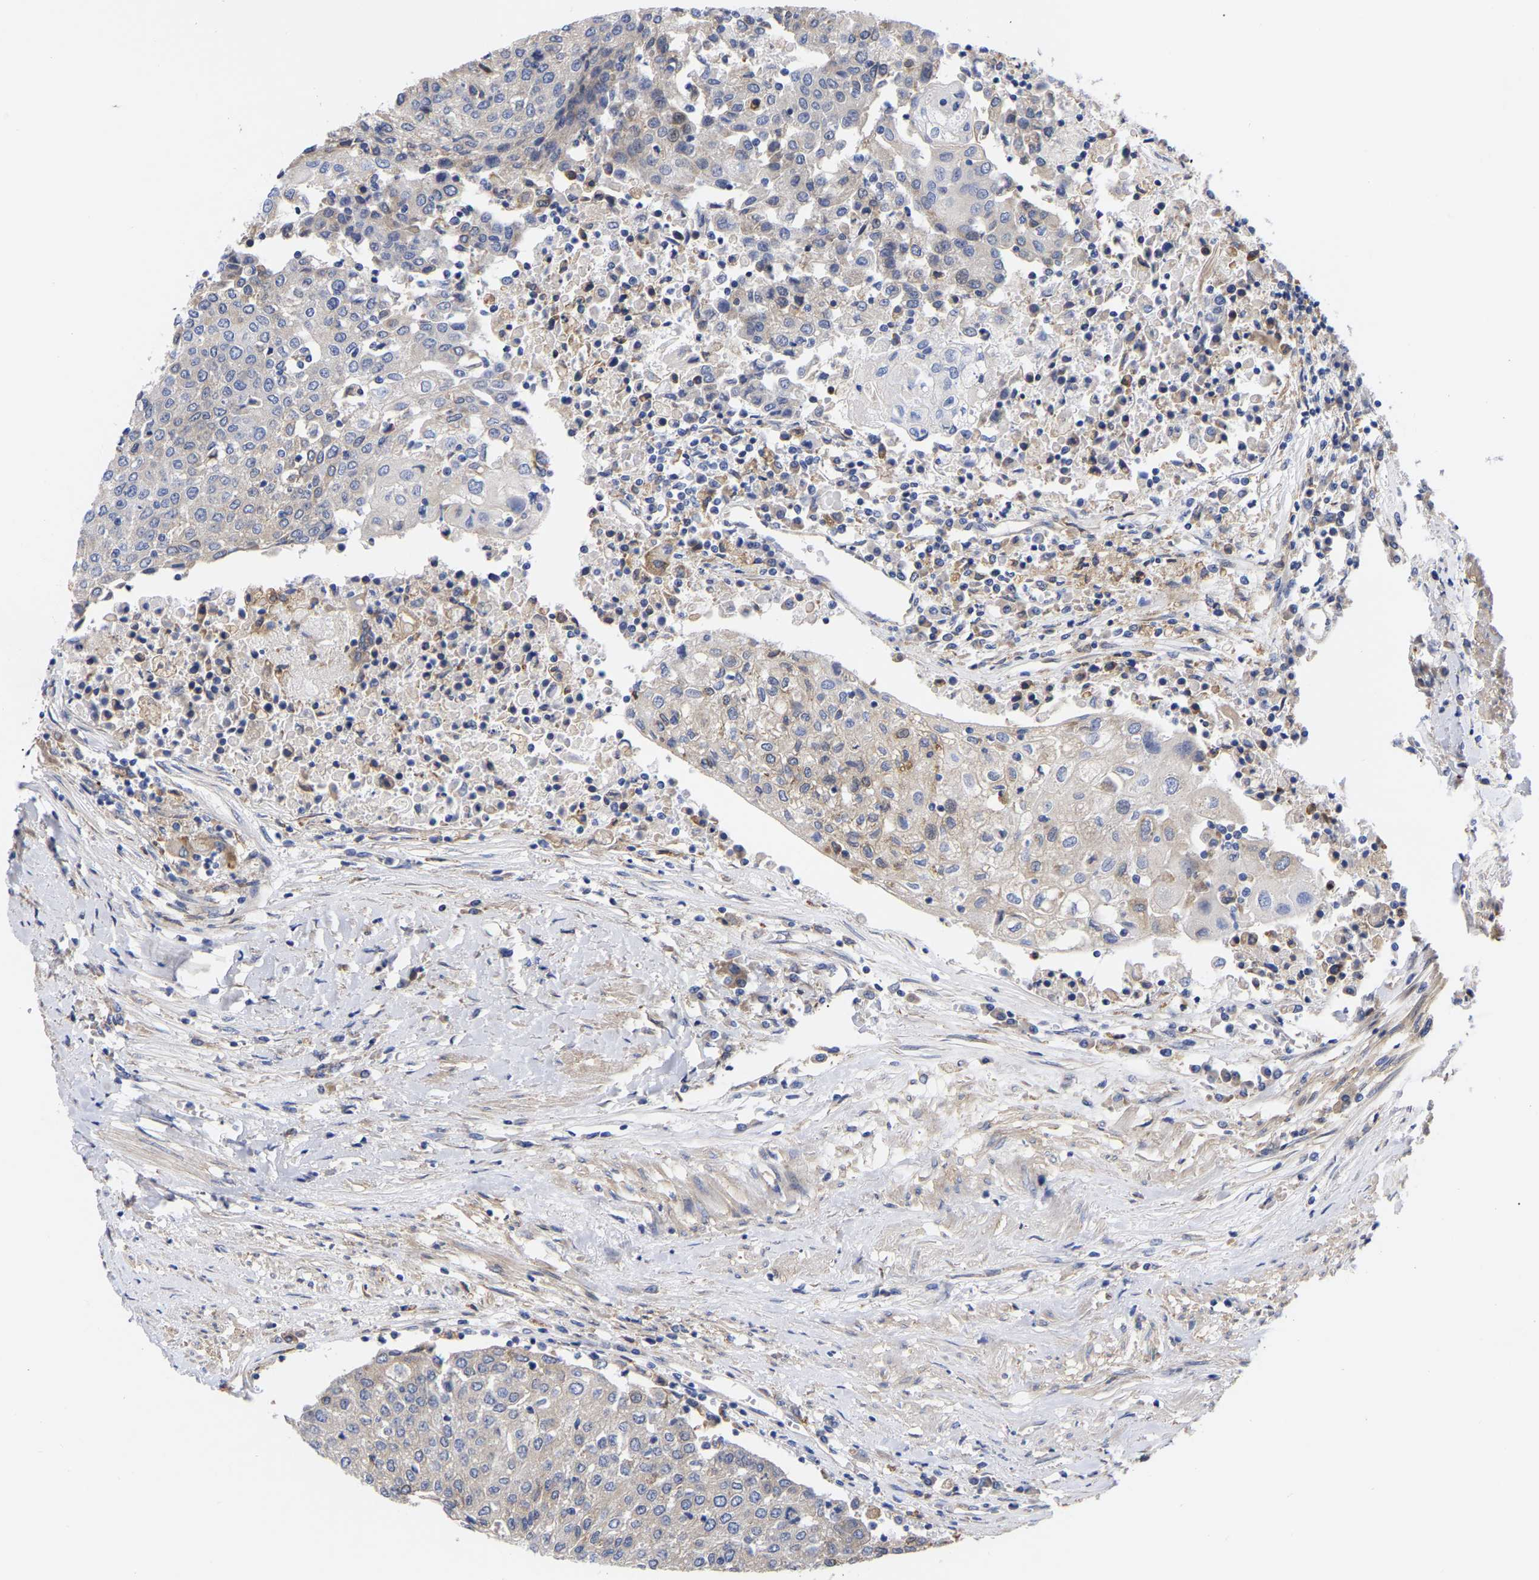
{"staining": {"intensity": "weak", "quantity": "<25%", "location": "cytoplasmic/membranous"}, "tissue": "urothelial cancer", "cell_type": "Tumor cells", "image_type": "cancer", "snomed": [{"axis": "morphology", "description": "Urothelial carcinoma, High grade"}, {"axis": "topography", "description": "Urinary bladder"}], "caption": "Urothelial cancer was stained to show a protein in brown. There is no significant positivity in tumor cells.", "gene": "CFAP298", "patient": {"sex": "female", "age": 85}}